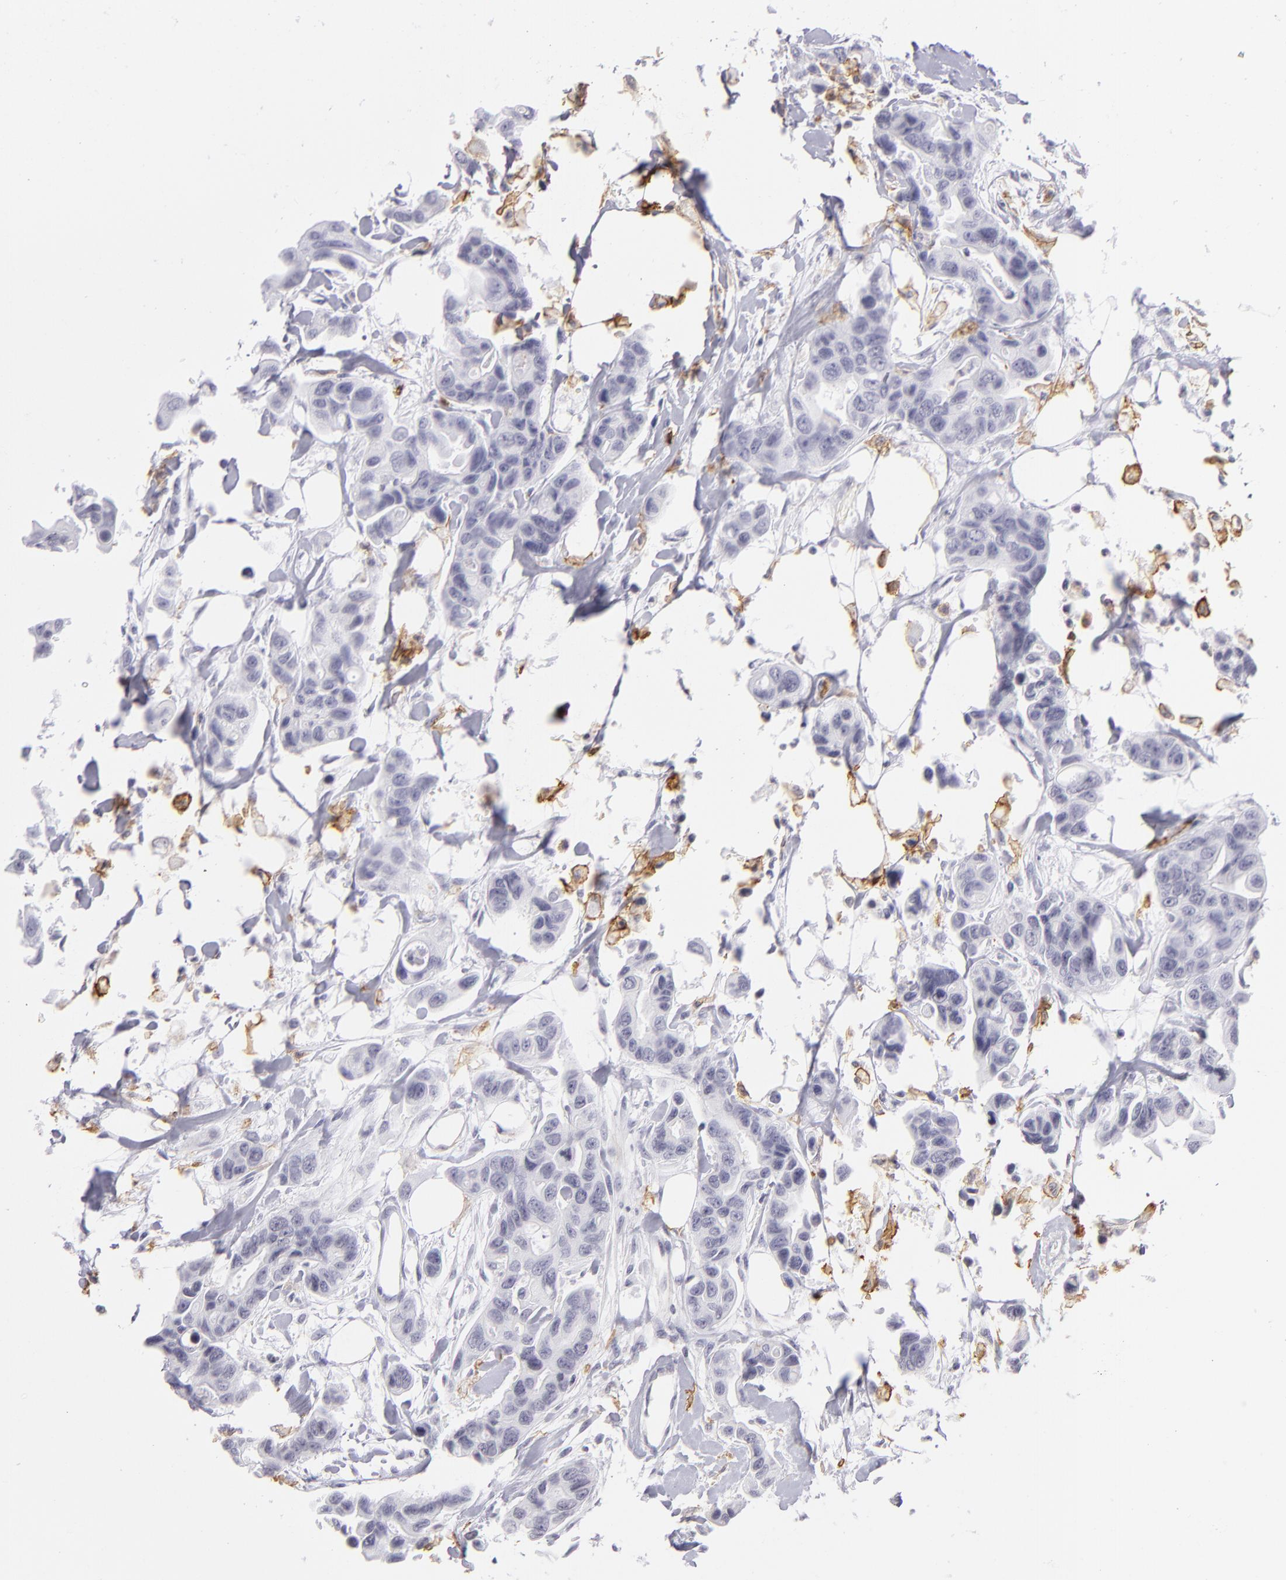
{"staining": {"intensity": "negative", "quantity": "none", "location": "none"}, "tissue": "colorectal cancer", "cell_type": "Tumor cells", "image_type": "cancer", "snomed": [{"axis": "morphology", "description": "Adenocarcinoma, NOS"}, {"axis": "topography", "description": "Colon"}], "caption": "Tumor cells are negative for brown protein staining in colorectal cancer (adenocarcinoma).", "gene": "THBD", "patient": {"sex": "female", "age": 70}}